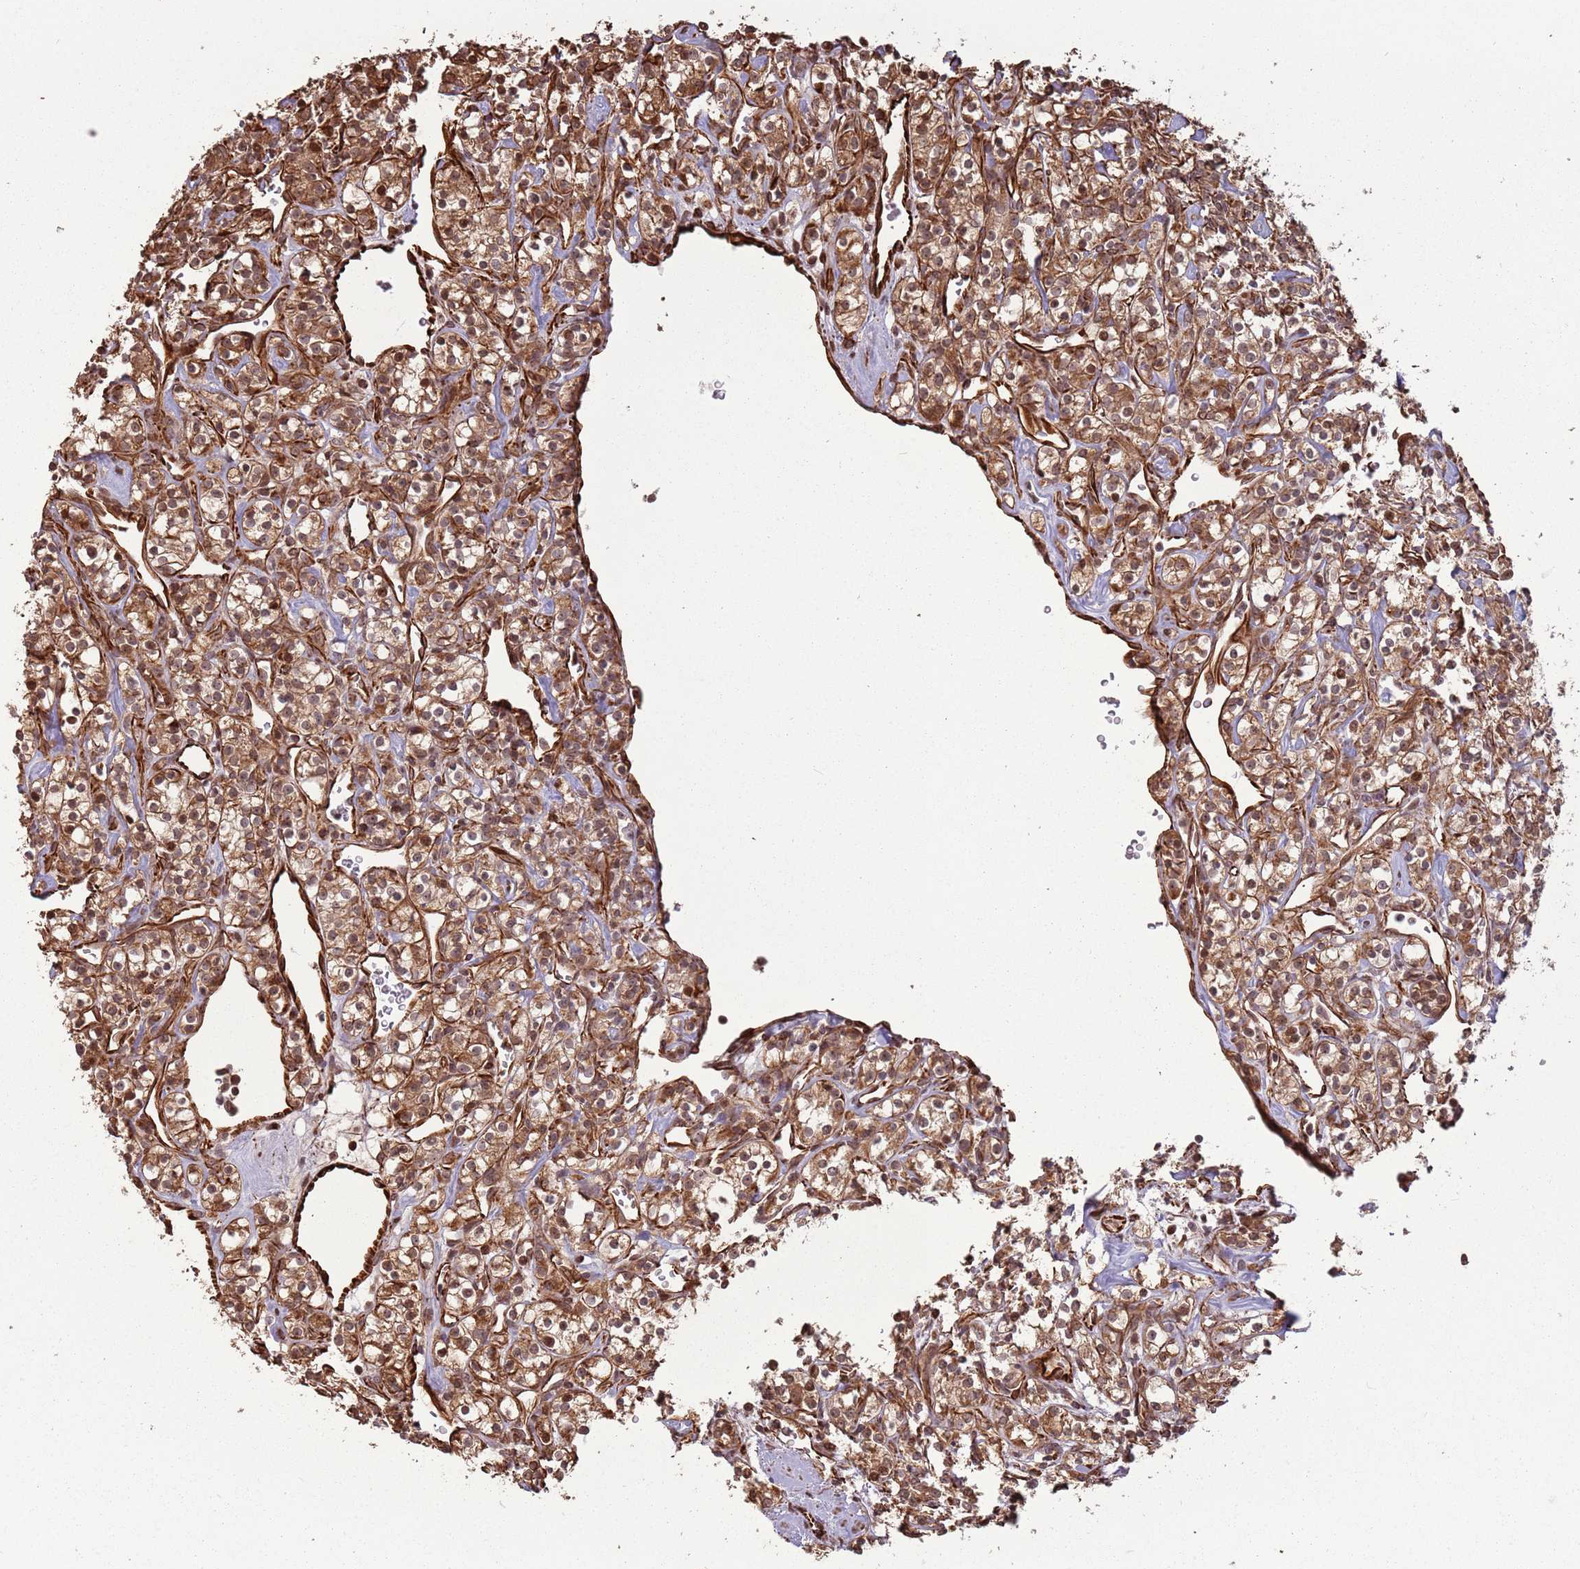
{"staining": {"intensity": "moderate", "quantity": ">75%", "location": "cytoplasmic/membranous,nuclear"}, "tissue": "renal cancer", "cell_type": "Tumor cells", "image_type": "cancer", "snomed": [{"axis": "morphology", "description": "Adenocarcinoma, NOS"}, {"axis": "topography", "description": "Kidney"}], "caption": "Immunohistochemical staining of human adenocarcinoma (renal) exhibits moderate cytoplasmic/membranous and nuclear protein positivity in approximately >75% of tumor cells. The protein of interest is shown in brown color, while the nuclei are stained blue.", "gene": "ADAMTS3", "patient": {"sex": "male", "age": 77}}